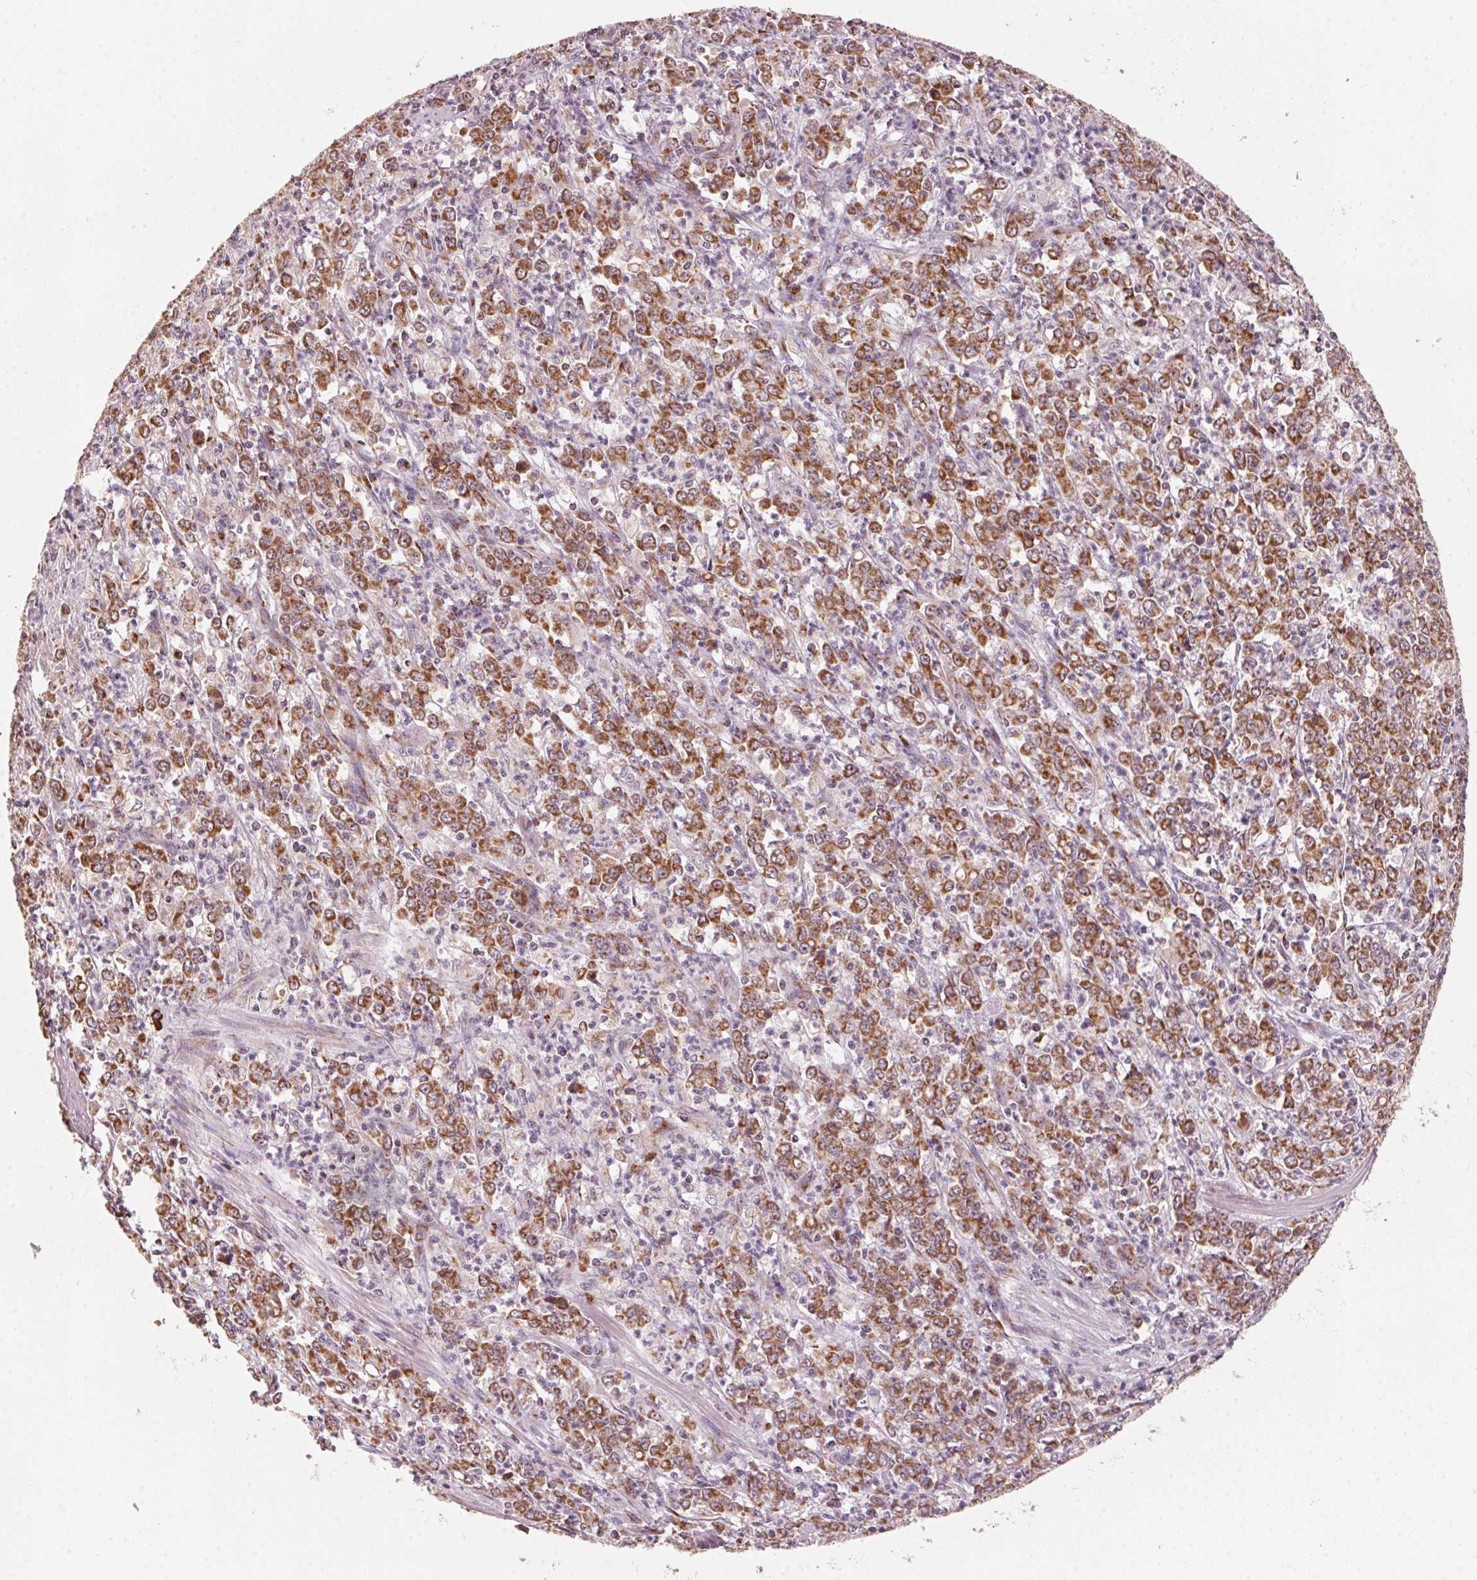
{"staining": {"intensity": "strong", "quantity": ">75%", "location": "cytoplasmic/membranous"}, "tissue": "stomach cancer", "cell_type": "Tumor cells", "image_type": "cancer", "snomed": [{"axis": "morphology", "description": "Adenocarcinoma, NOS"}, {"axis": "topography", "description": "Stomach, lower"}], "caption": "The histopathology image shows staining of stomach cancer, revealing strong cytoplasmic/membranous protein expression (brown color) within tumor cells. (DAB (3,3'-diaminobenzidine) IHC, brown staining for protein, blue staining for nuclei).", "gene": "TOMM70", "patient": {"sex": "female", "age": 71}}